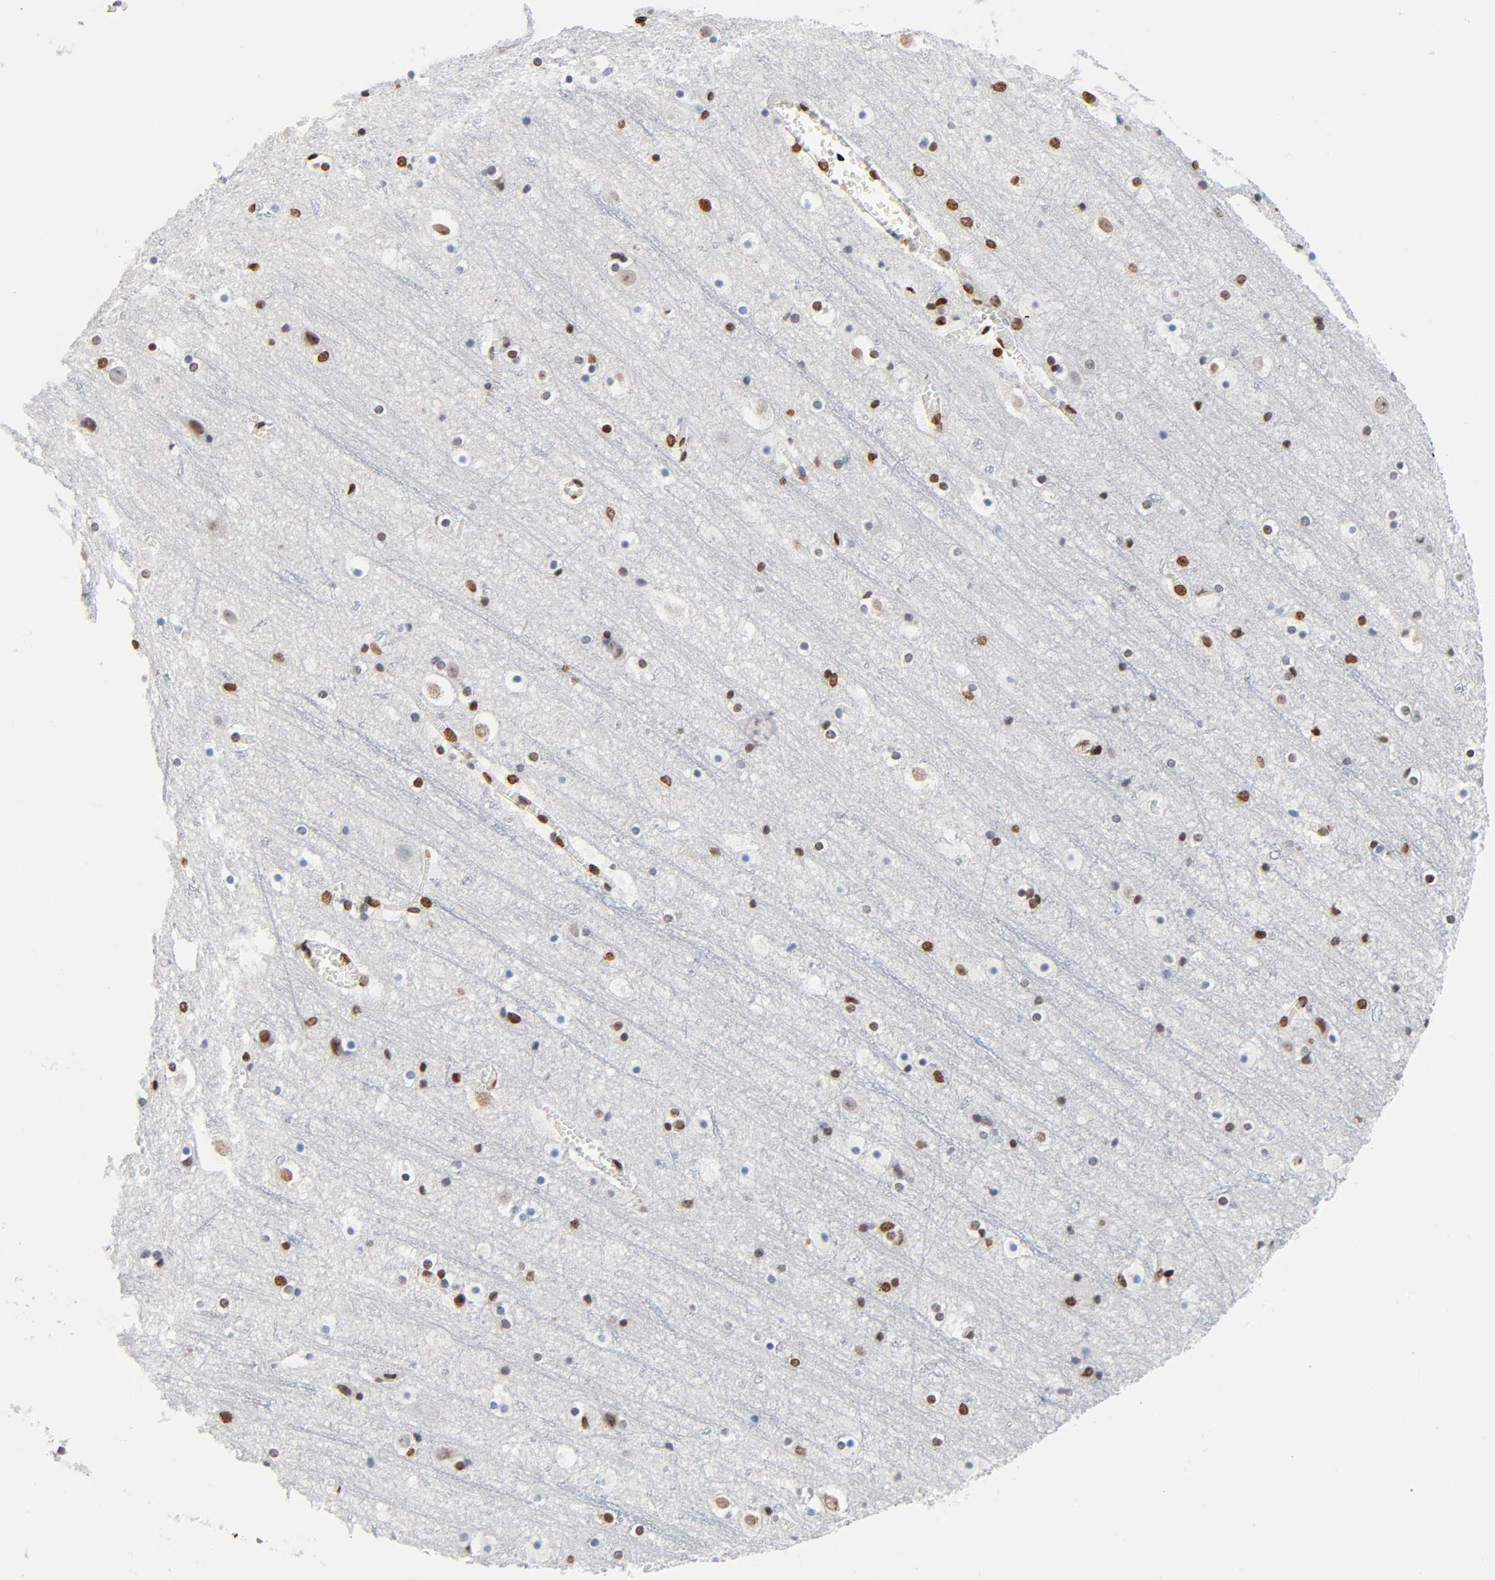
{"staining": {"intensity": "moderate", "quantity": ">75%", "location": "nuclear"}, "tissue": "cerebral cortex", "cell_type": "Endothelial cells", "image_type": "normal", "snomed": [{"axis": "morphology", "description": "Normal tissue, NOS"}, {"axis": "topography", "description": "Cerebral cortex"}], "caption": "DAB immunohistochemical staining of normal cerebral cortex reveals moderate nuclear protein positivity in about >75% of endothelial cells.", "gene": "HOXA6", "patient": {"sex": "male", "age": 45}}